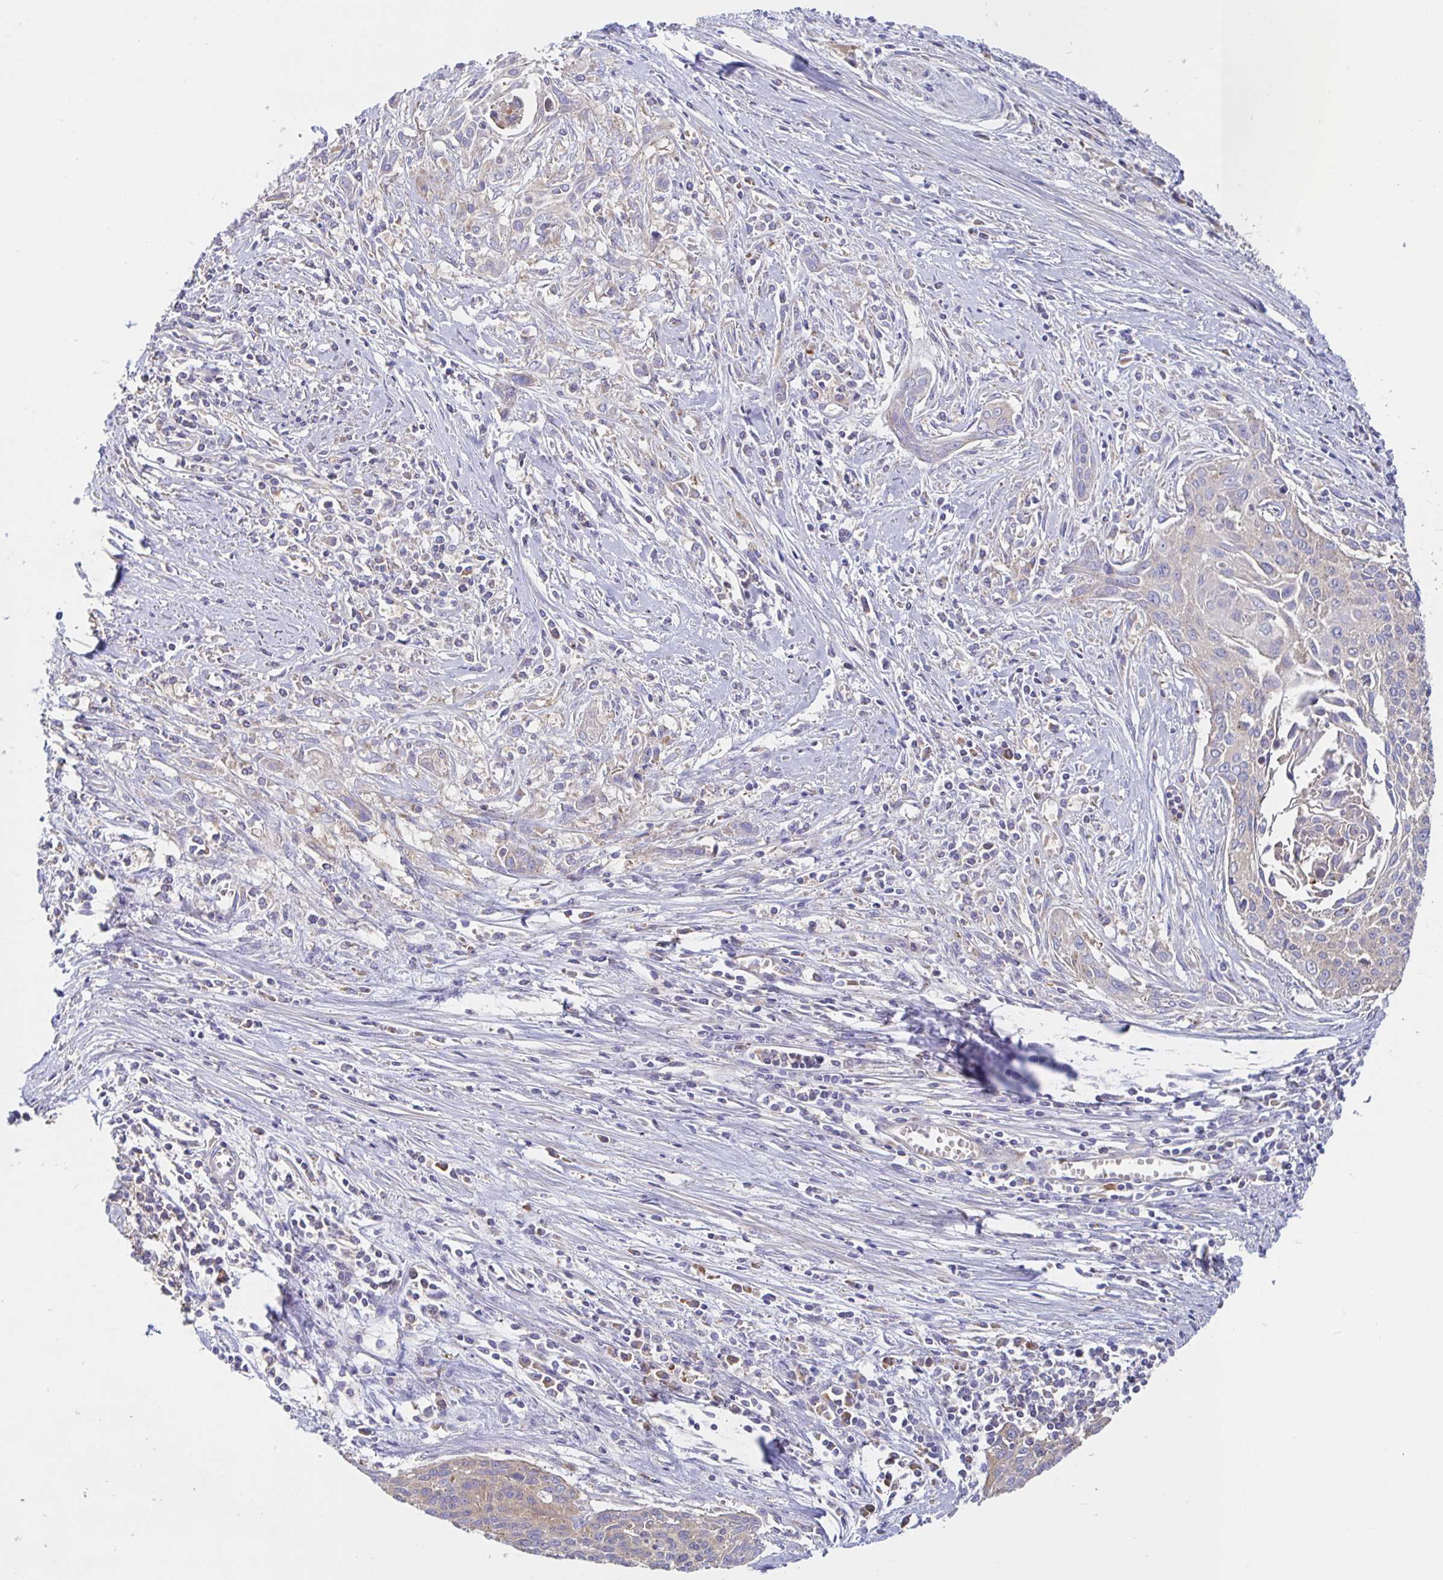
{"staining": {"intensity": "negative", "quantity": "none", "location": "none"}, "tissue": "cervical cancer", "cell_type": "Tumor cells", "image_type": "cancer", "snomed": [{"axis": "morphology", "description": "Squamous cell carcinoma, NOS"}, {"axis": "topography", "description": "Cervix"}], "caption": "Immunohistochemistry (IHC) histopathology image of cervical squamous cell carcinoma stained for a protein (brown), which shows no positivity in tumor cells.", "gene": "PRDX3", "patient": {"sex": "female", "age": 55}}